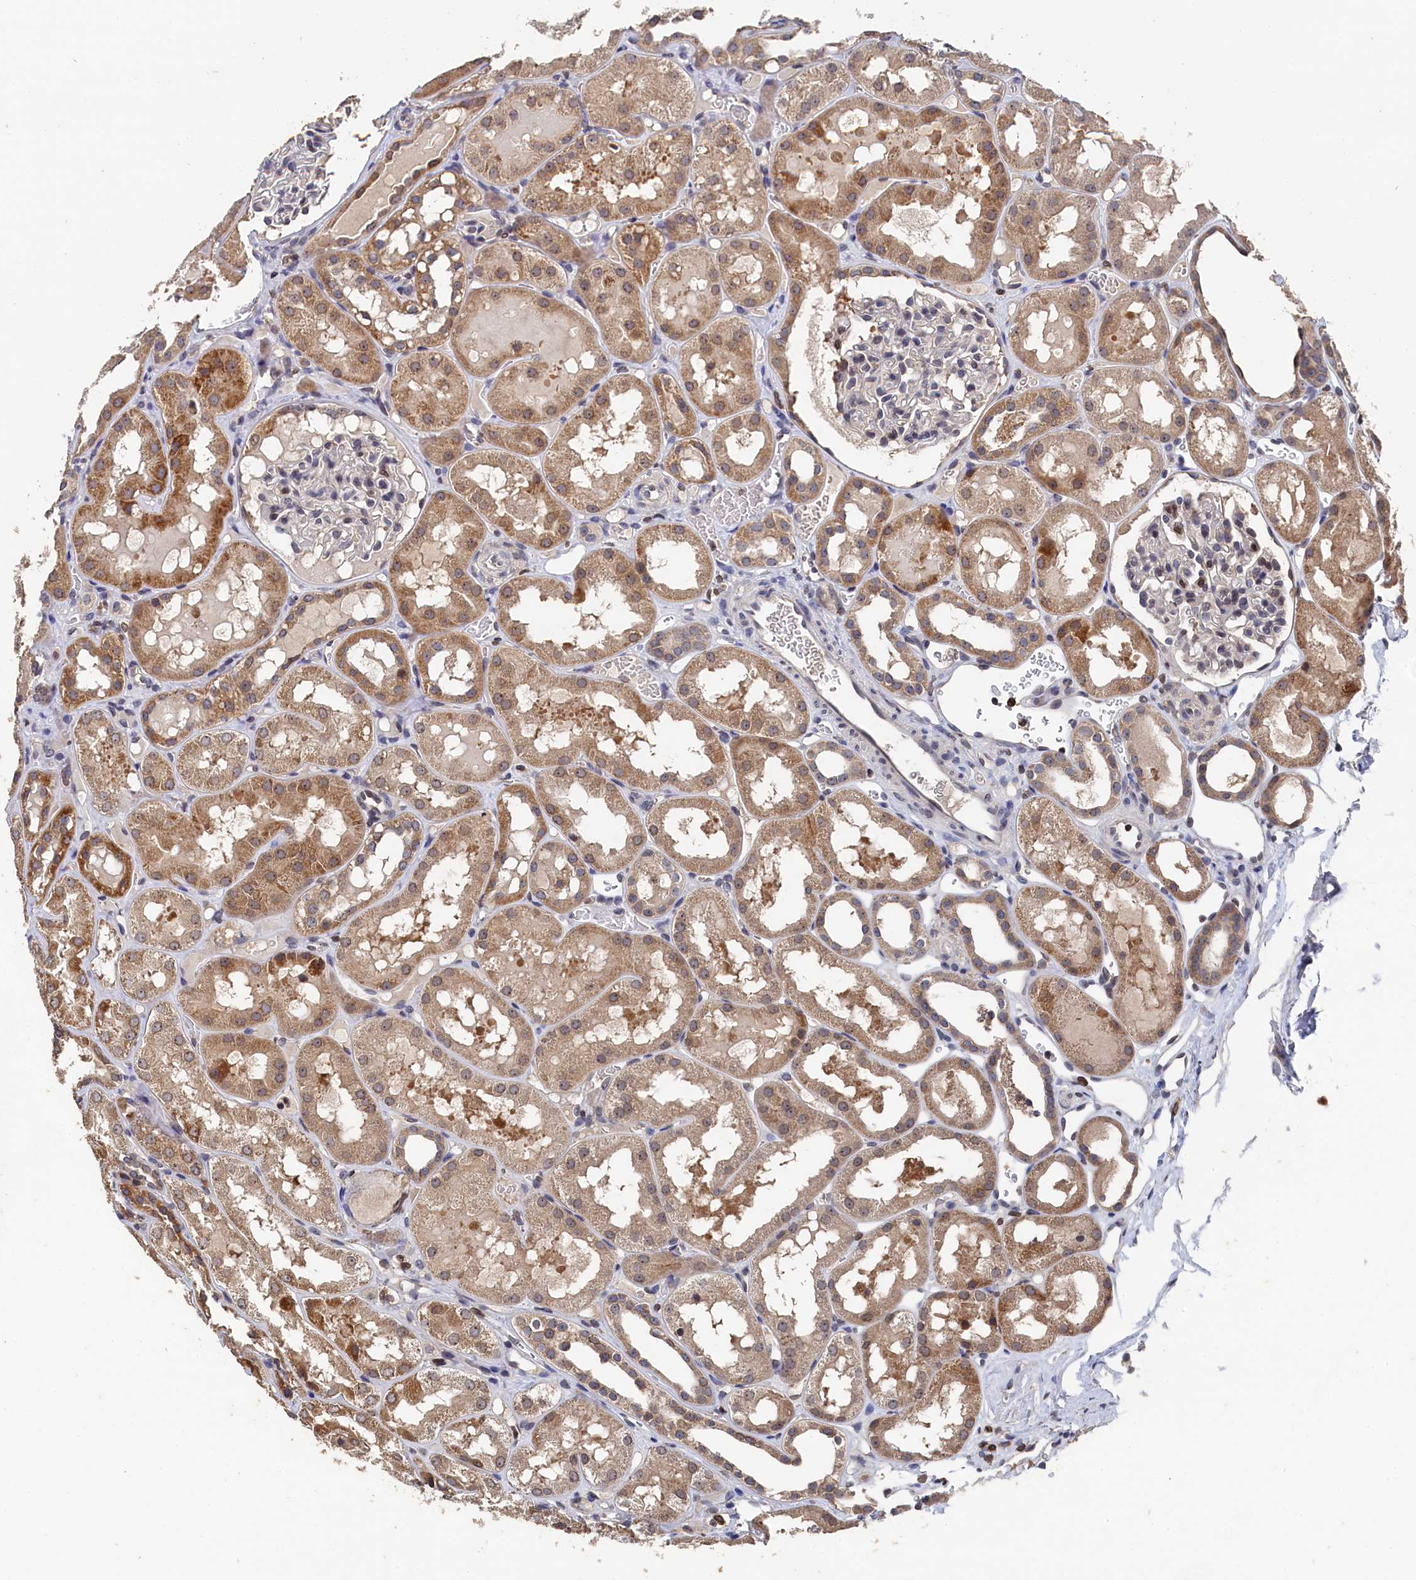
{"staining": {"intensity": "negative", "quantity": "none", "location": "none"}, "tissue": "kidney", "cell_type": "Cells in glomeruli", "image_type": "normal", "snomed": [{"axis": "morphology", "description": "Normal tissue, NOS"}, {"axis": "topography", "description": "Kidney"}, {"axis": "topography", "description": "Urinary bladder"}], "caption": "IHC photomicrograph of normal kidney: human kidney stained with DAB (3,3'-diaminobenzidine) shows no significant protein expression in cells in glomeruli. (Immunohistochemistry, brightfield microscopy, high magnification).", "gene": "ANKEF1", "patient": {"sex": "male", "age": 16}}